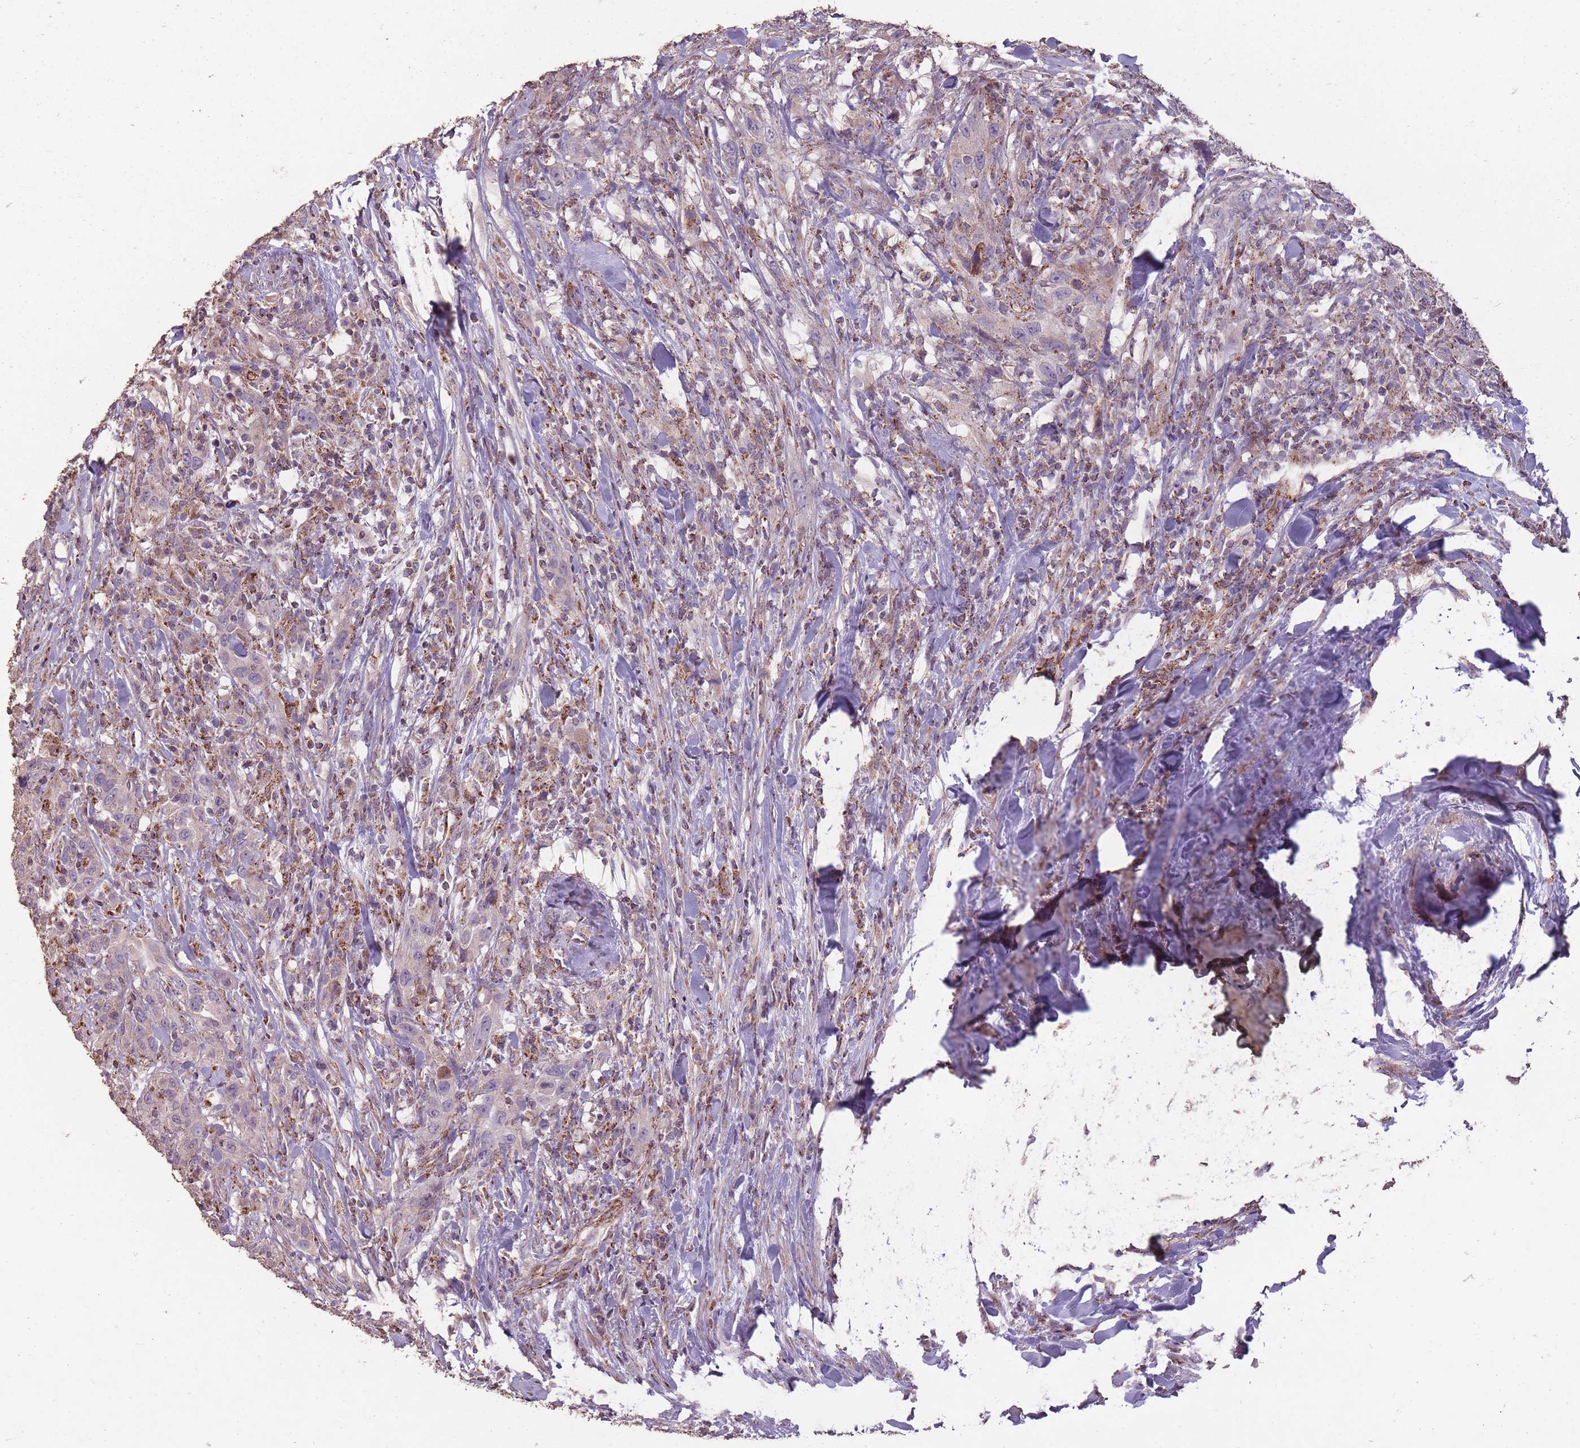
{"staining": {"intensity": "weak", "quantity": "<25%", "location": "cytoplasmic/membranous"}, "tissue": "urothelial cancer", "cell_type": "Tumor cells", "image_type": "cancer", "snomed": [{"axis": "morphology", "description": "Urothelial carcinoma, High grade"}, {"axis": "topography", "description": "Urinary bladder"}], "caption": "Micrograph shows no significant protein staining in tumor cells of urothelial carcinoma (high-grade). Nuclei are stained in blue.", "gene": "CNOT8", "patient": {"sex": "male", "age": 61}}